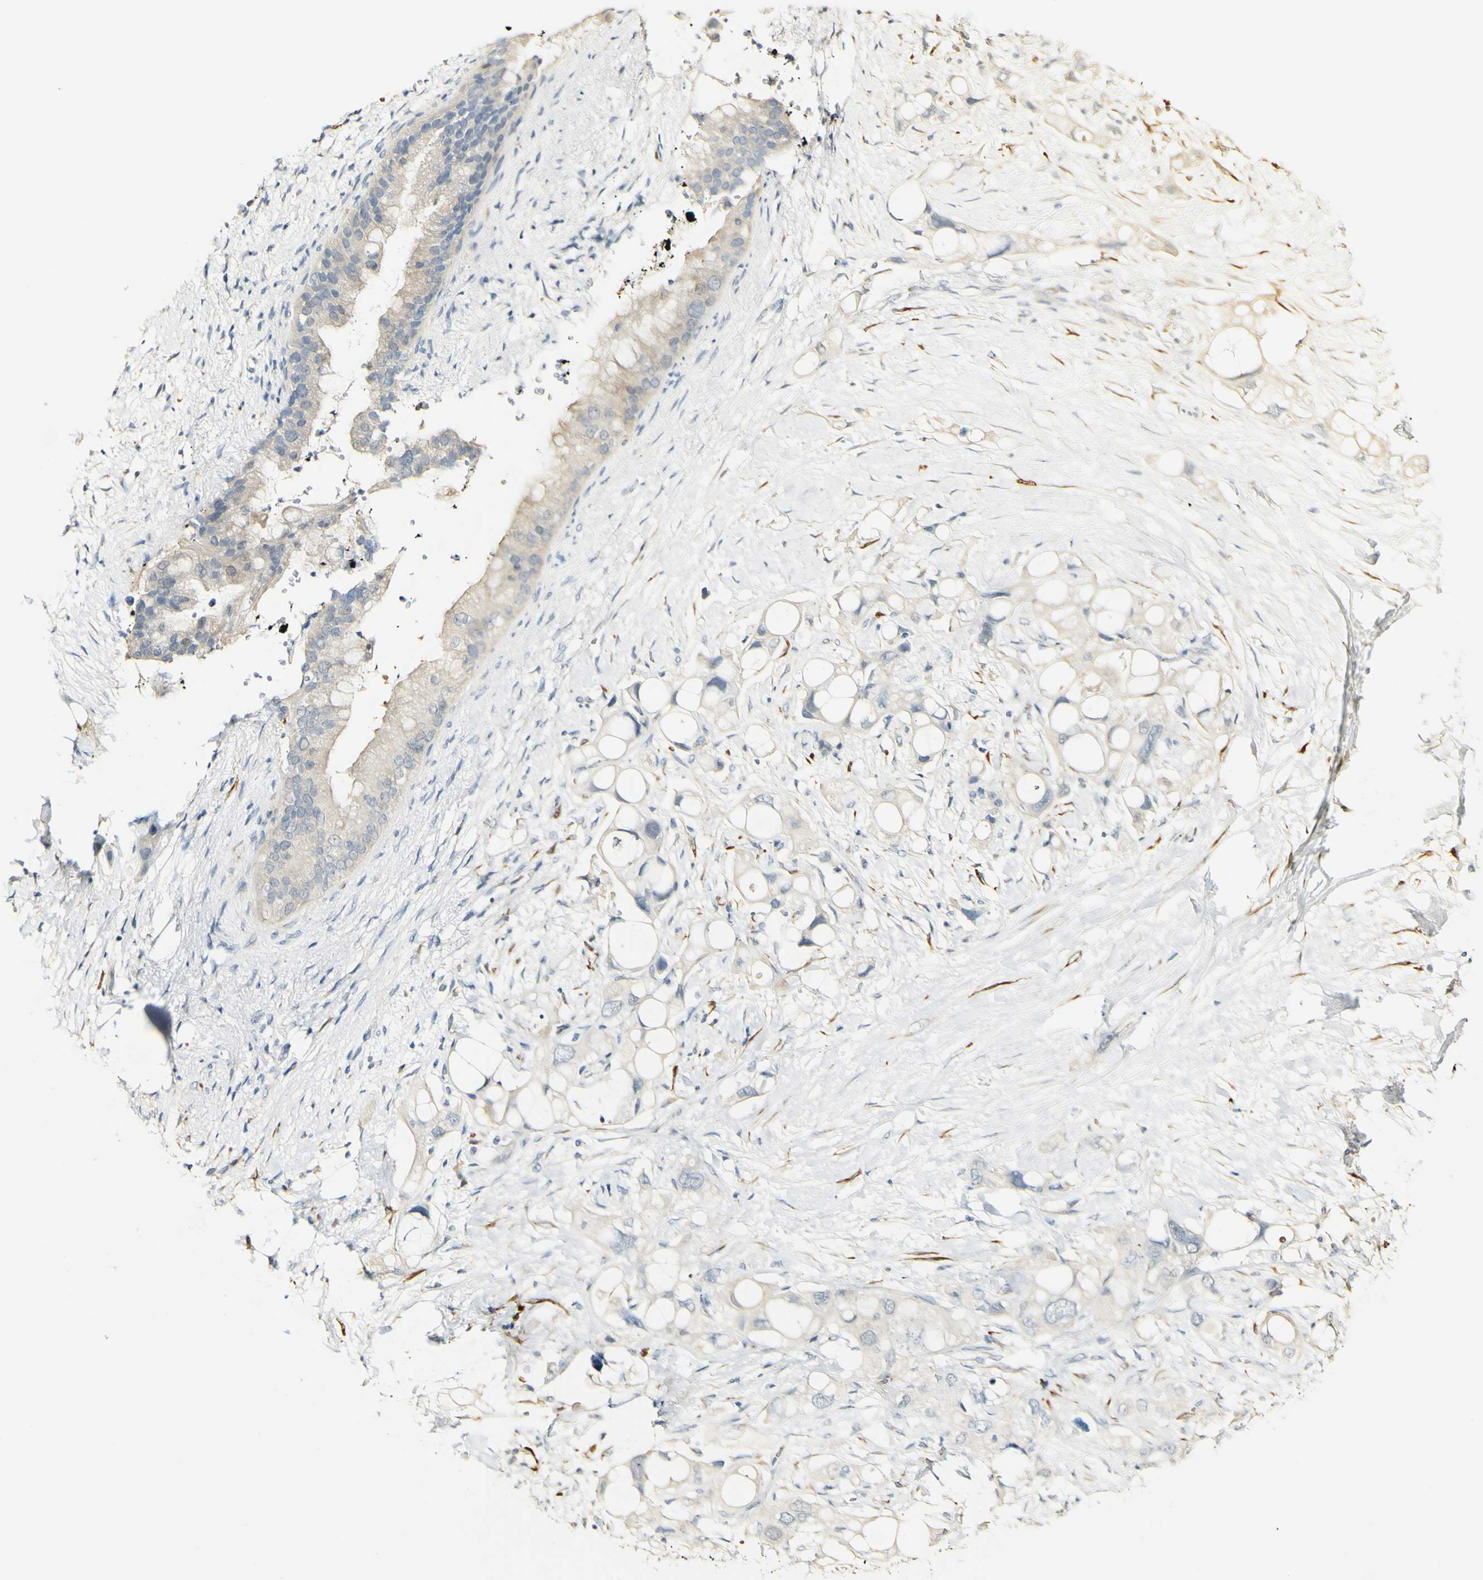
{"staining": {"intensity": "negative", "quantity": "none", "location": "none"}, "tissue": "pancreatic cancer", "cell_type": "Tumor cells", "image_type": "cancer", "snomed": [{"axis": "morphology", "description": "Adenocarcinoma, NOS"}, {"axis": "topography", "description": "Pancreas"}], "caption": "This is a histopathology image of immunohistochemistry (IHC) staining of pancreatic cancer, which shows no expression in tumor cells. (DAB (3,3'-diaminobenzidine) IHC with hematoxylin counter stain).", "gene": "FMO3", "patient": {"sex": "female", "age": 56}}